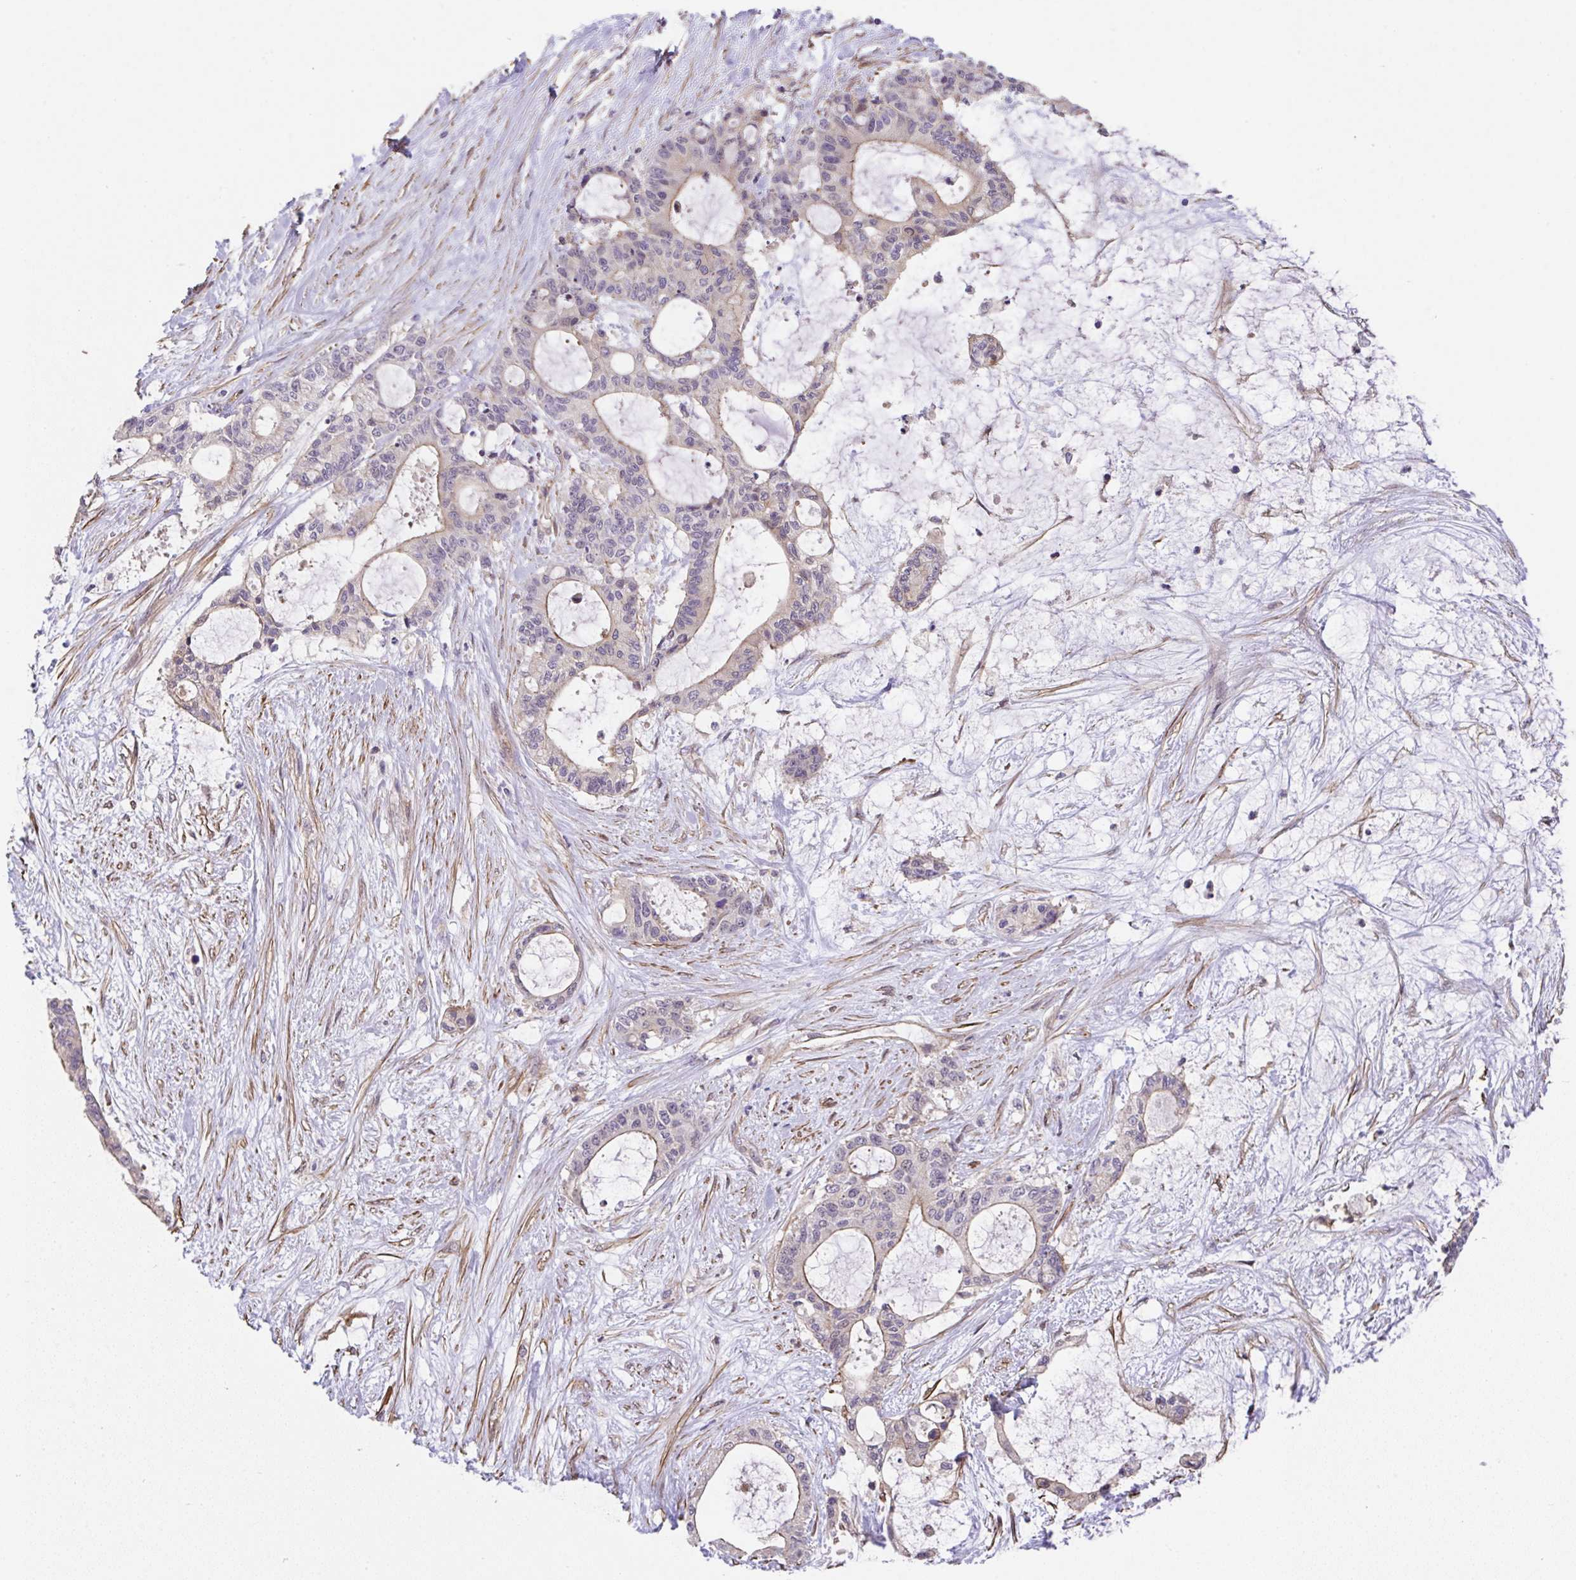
{"staining": {"intensity": "moderate", "quantity": "<25%", "location": "cytoplasmic/membranous"}, "tissue": "liver cancer", "cell_type": "Tumor cells", "image_type": "cancer", "snomed": [{"axis": "morphology", "description": "Normal tissue, NOS"}, {"axis": "morphology", "description": "Cholangiocarcinoma"}, {"axis": "topography", "description": "Liver"}, {"axis": "topography", "description": "Peripheral nerve tissue"}], "caption": "DAB immunohistochemical staining of liver cancer displays moderate cytoplasmic/membranous protein expression in about <25% of tumor cells.", "gene": "ZNF696", "patient": {"sex": "female", "age": 73}}